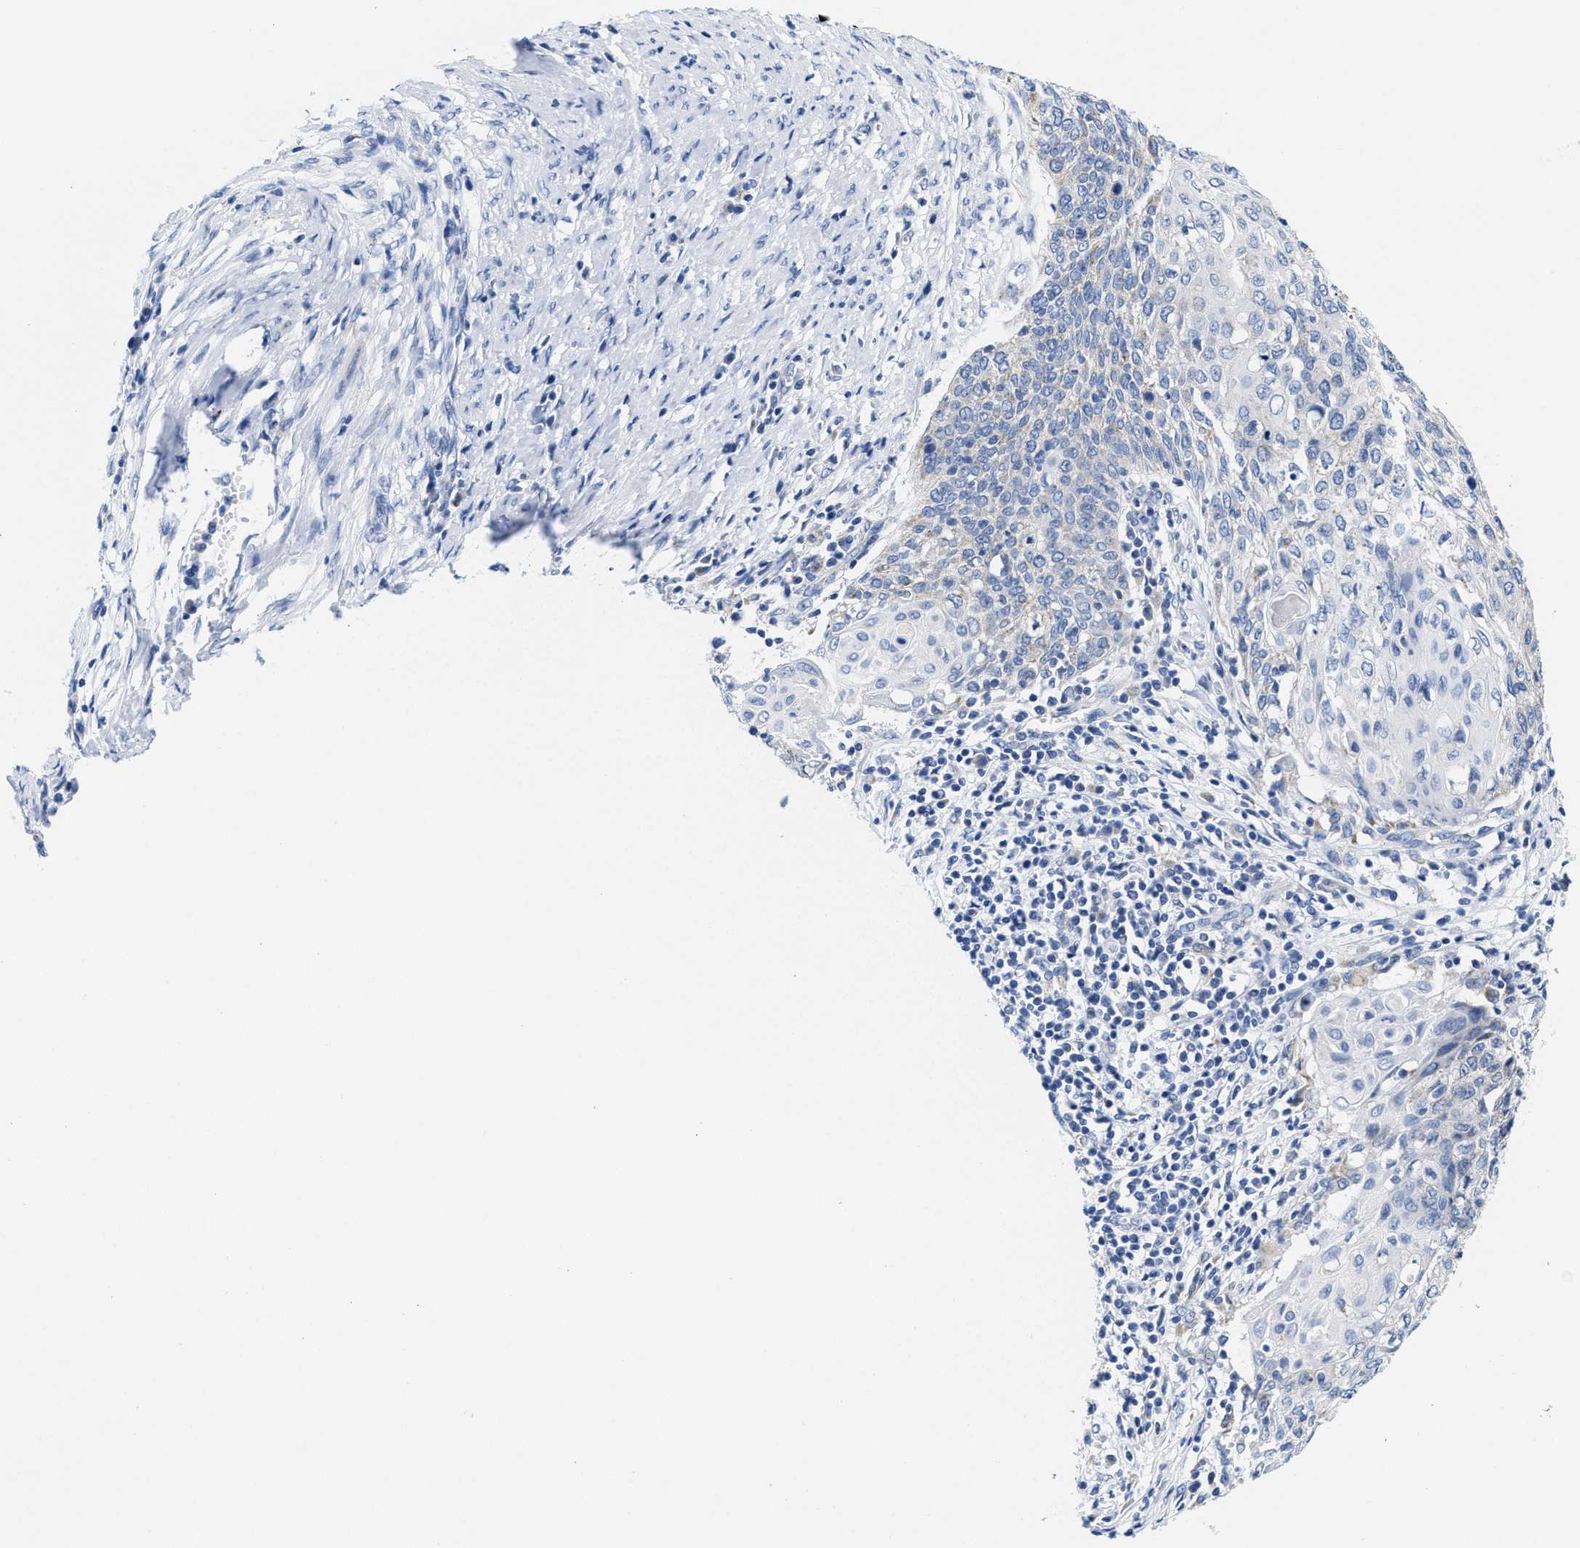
{"staining": {"intensity": "weak", "quantity": "<25%", "location": "cytoplasmic/membranous"}, "tissue": "cervical cancer", "cell_type": "Tumor cells", "image_type": "cancer", "snomed": [{"axis": "morphology", "description": "Squamous cell carcinoma, NOS"}, {"axis": "topography", "description": "Cervix"}], "caption": "IHC of human cervical squamous cell carcinoma reveals no staining in tumor cells.", "gene": "TBRG4", "patient": {"sex": "female", "age": 39}}